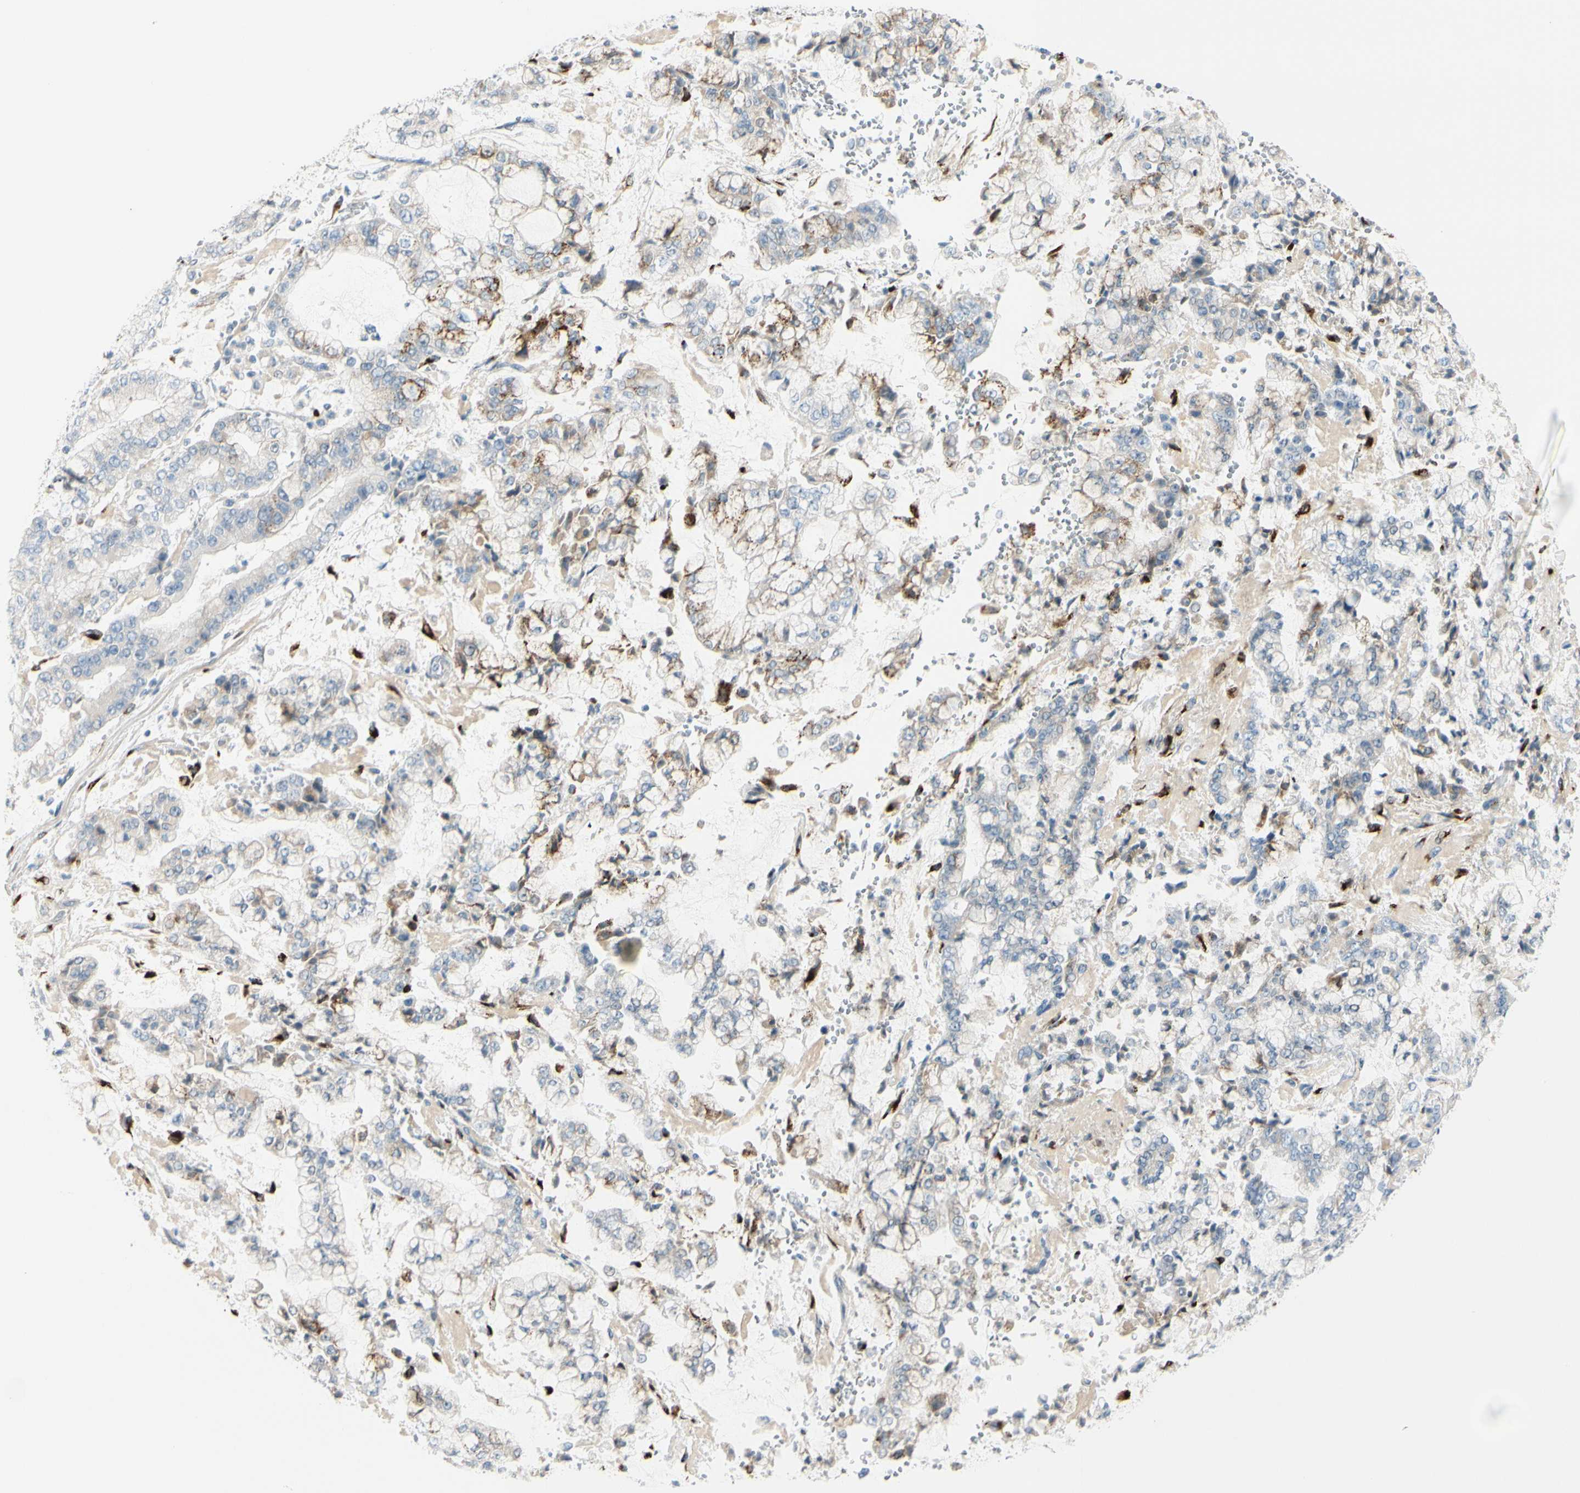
{"staining": {"intensity": "strong", "quantity": "<25%", "location": "cytoplasmic/membranous"}, "tissue": "stomach cancer", "cell_type": "Tumor cells", "image_type": "cancer", "snomed": [{"axis": "morphology", "description": "Adenocarcinoma, NOS"}, {"axis": "topography", "description": "Stomach"}], "caption": "Stomach cancer stained with a protein marker demonstrates strong staining in tumor cells.", "gene": "GALNT5", "patient": {"sex": "male", "age": 76}}